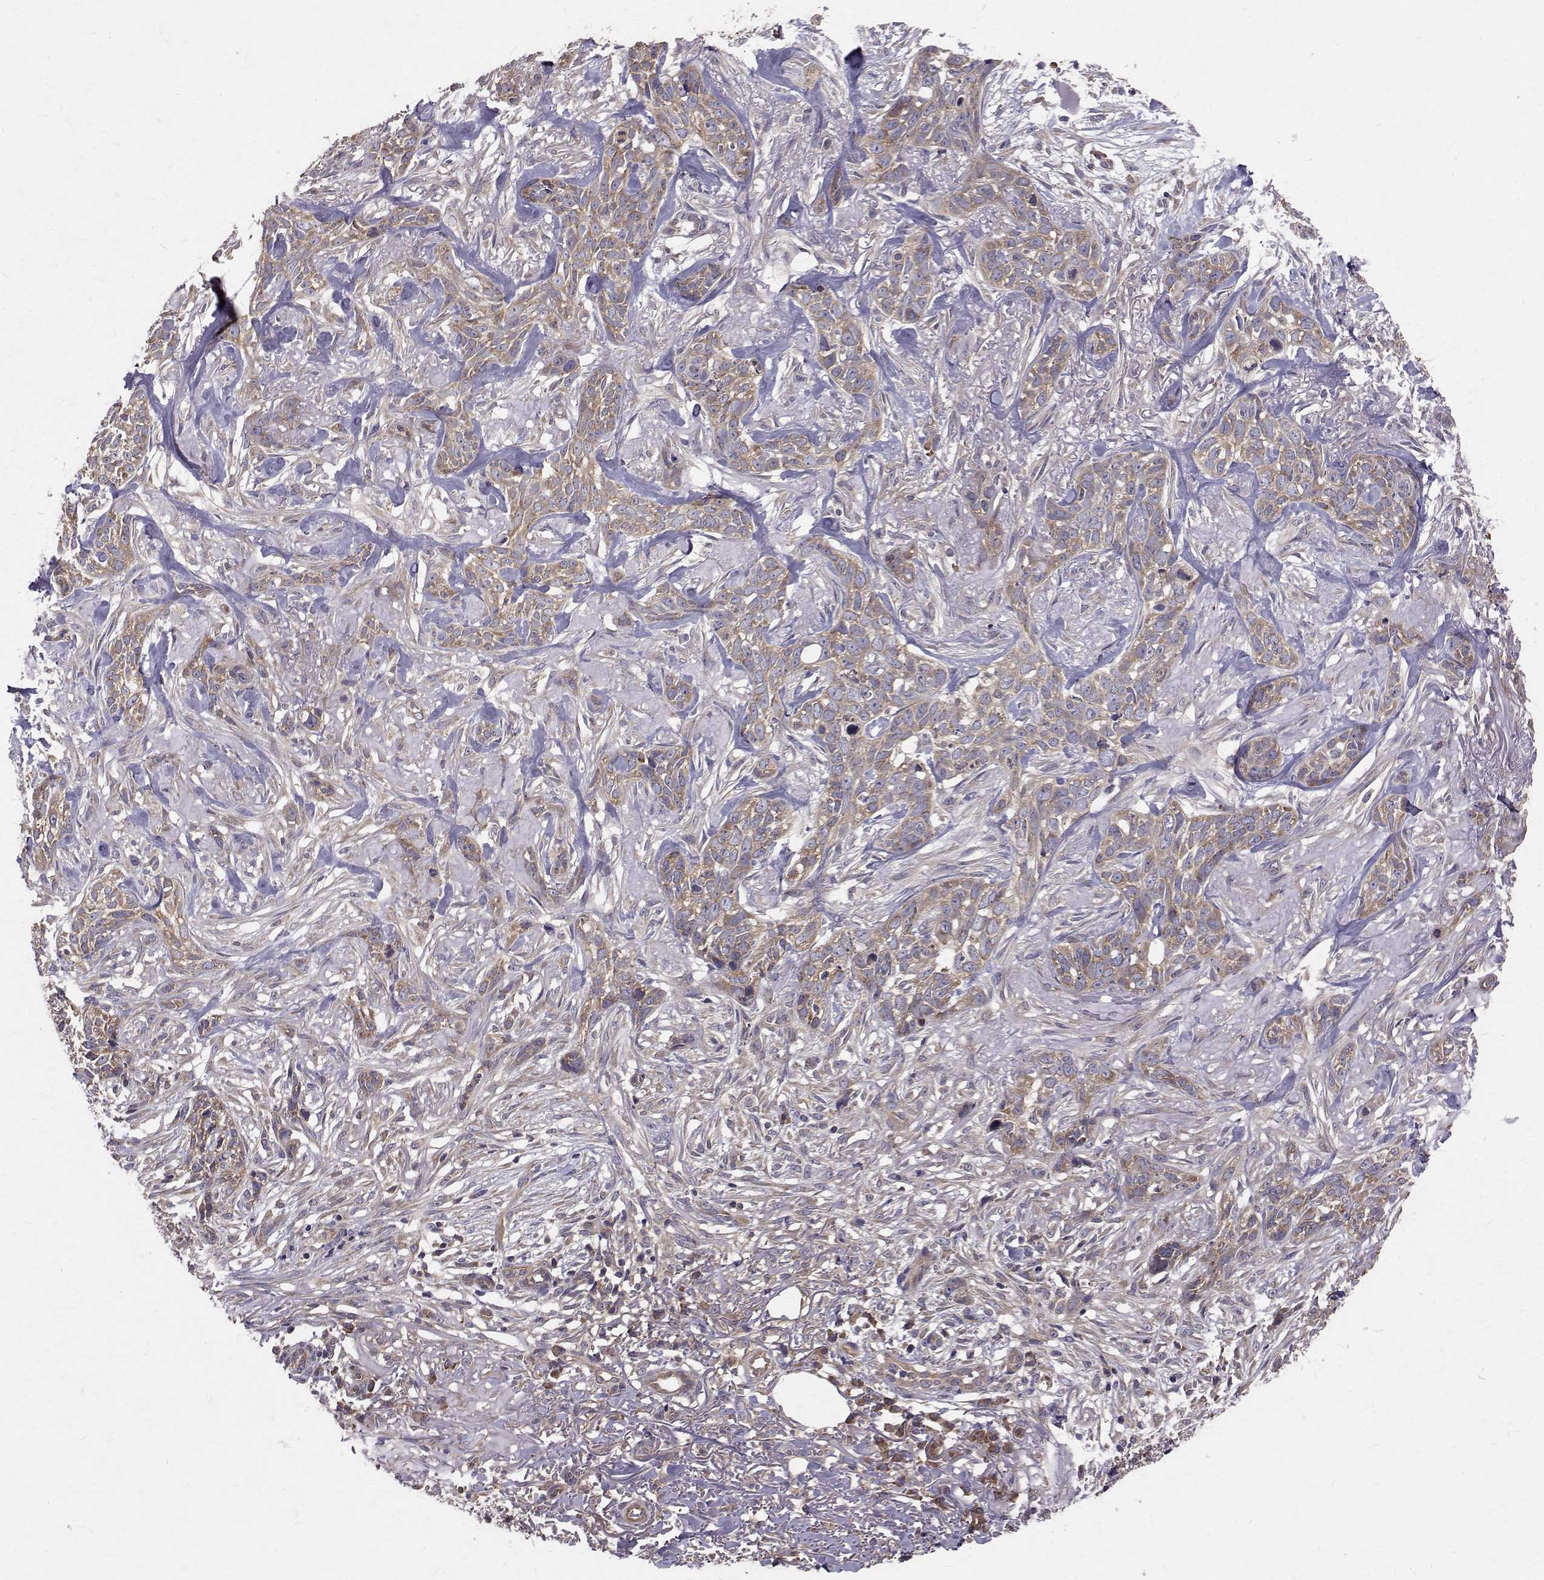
{"staining": {"intensity": "weak", "quantity": ">75%", "location": "cytoplasmic/membranous"}, "tissue": "skin cancer", "cell_type": "Tumor cells", "image_type": "cancer", "snomed": [{"axis": "morphology", "description": "Basal cell carcinoma"}, {"axis": "topography", "description": "Skin"}], "caption": "Basal cell carcinoma (skin) stained for a protein (brown) reveals weak cytoplasmic/membranous positive positivity in approximately >75% of tumor cells.", "gene": "FARSB", "patient": {"sex": "male", "age": 74}}